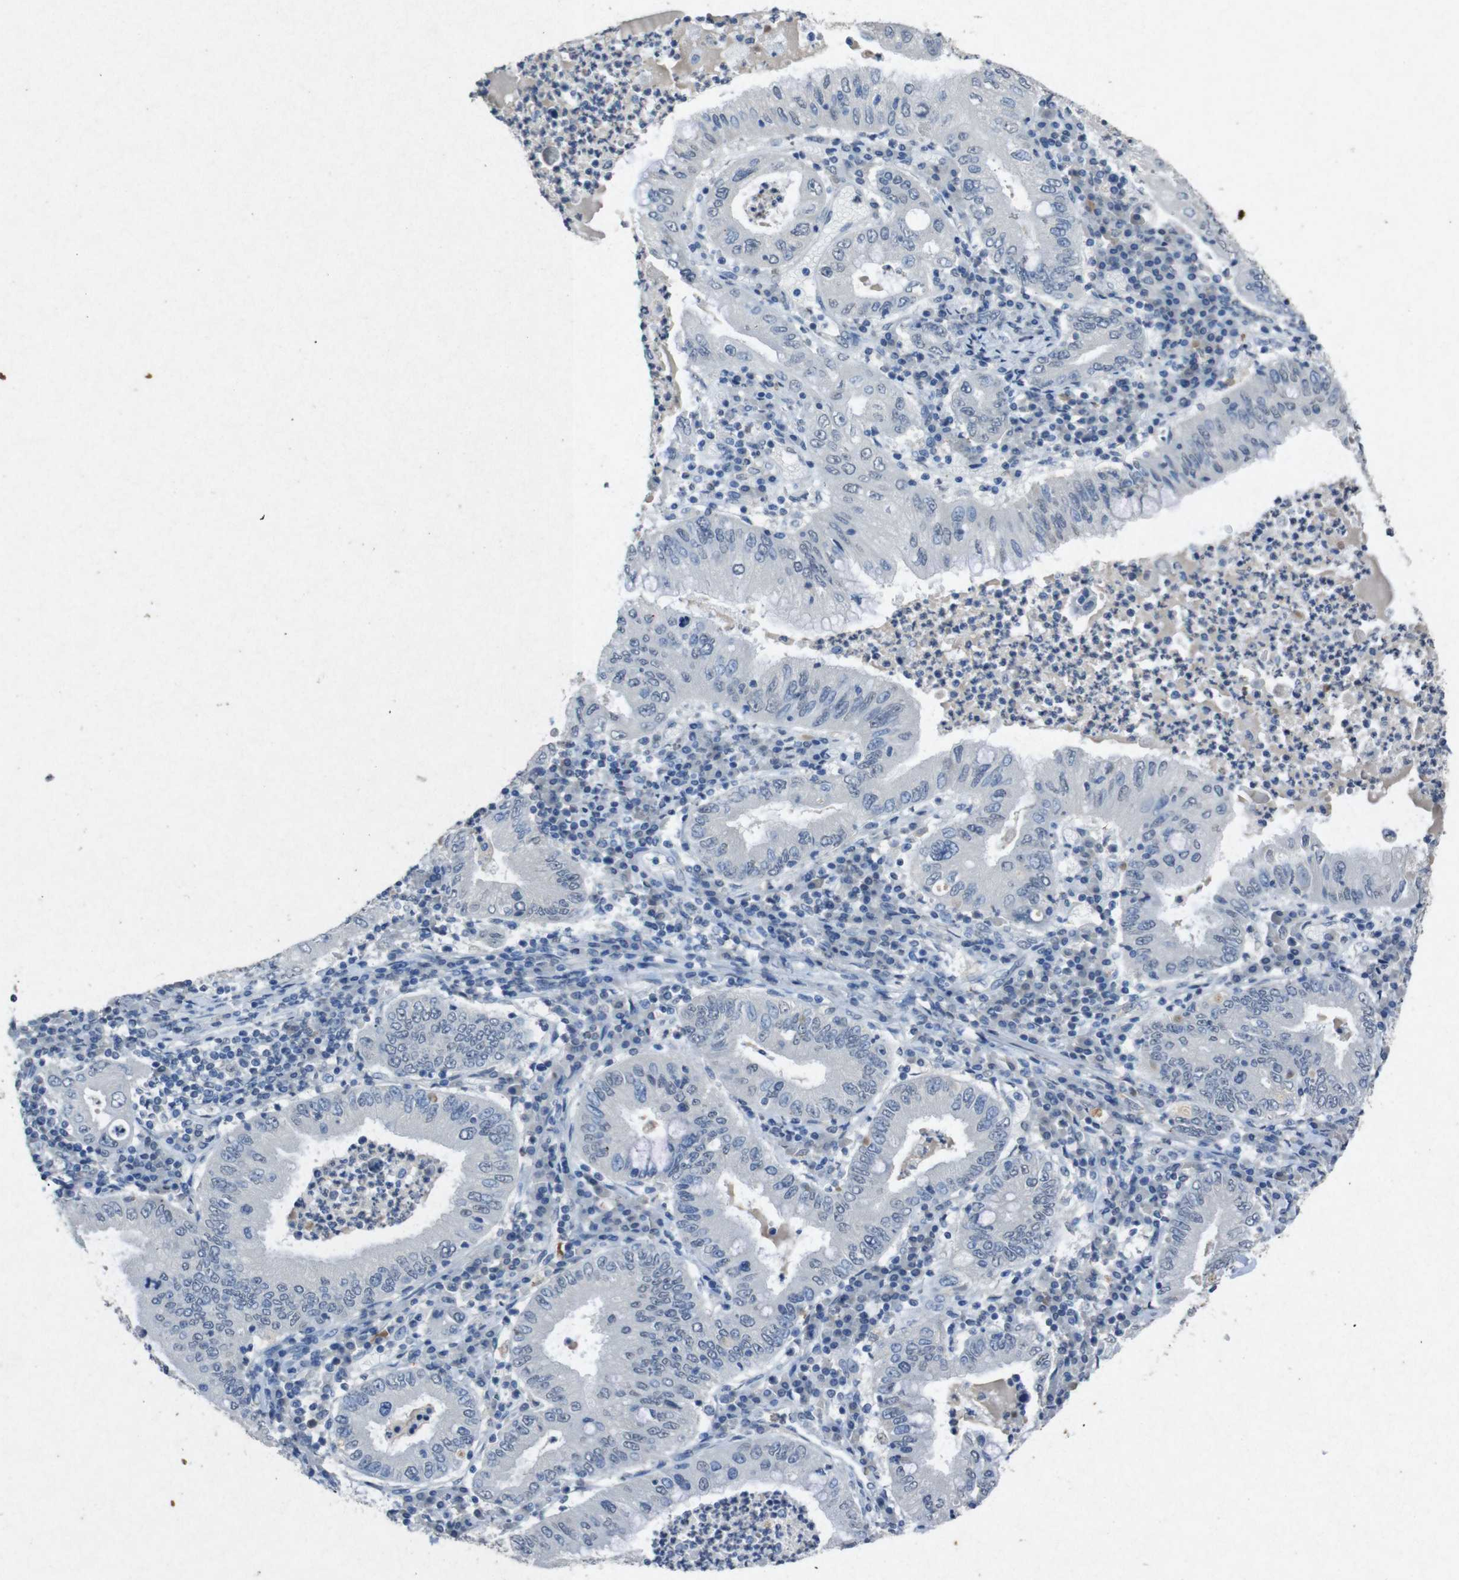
{"staining": {"intensity": "negative", "quantity": "none", "location": "none"}, "tissue": "stomach cancer", "cell_type": "Tumor cells", "image_type": "cancer", "snomed": [{"axis": "morphology", "description": "Normal tissue, NOS"}, {"axis": "morphology", "description": "Adenocarcinoma, NOS"}, {"axis": "topography", "description": "Esophagus"}, {"axis": "topography", "description": "Stomach, upper"}, {"axis": "topography", "description": "Peripheral nerve tissue"}], "caption": "IHC of human stomach adenocarcinoma displays no positivity in tumor cells.", "gene": "STBD1", "patient": {"sex": "male", "age": 62}}